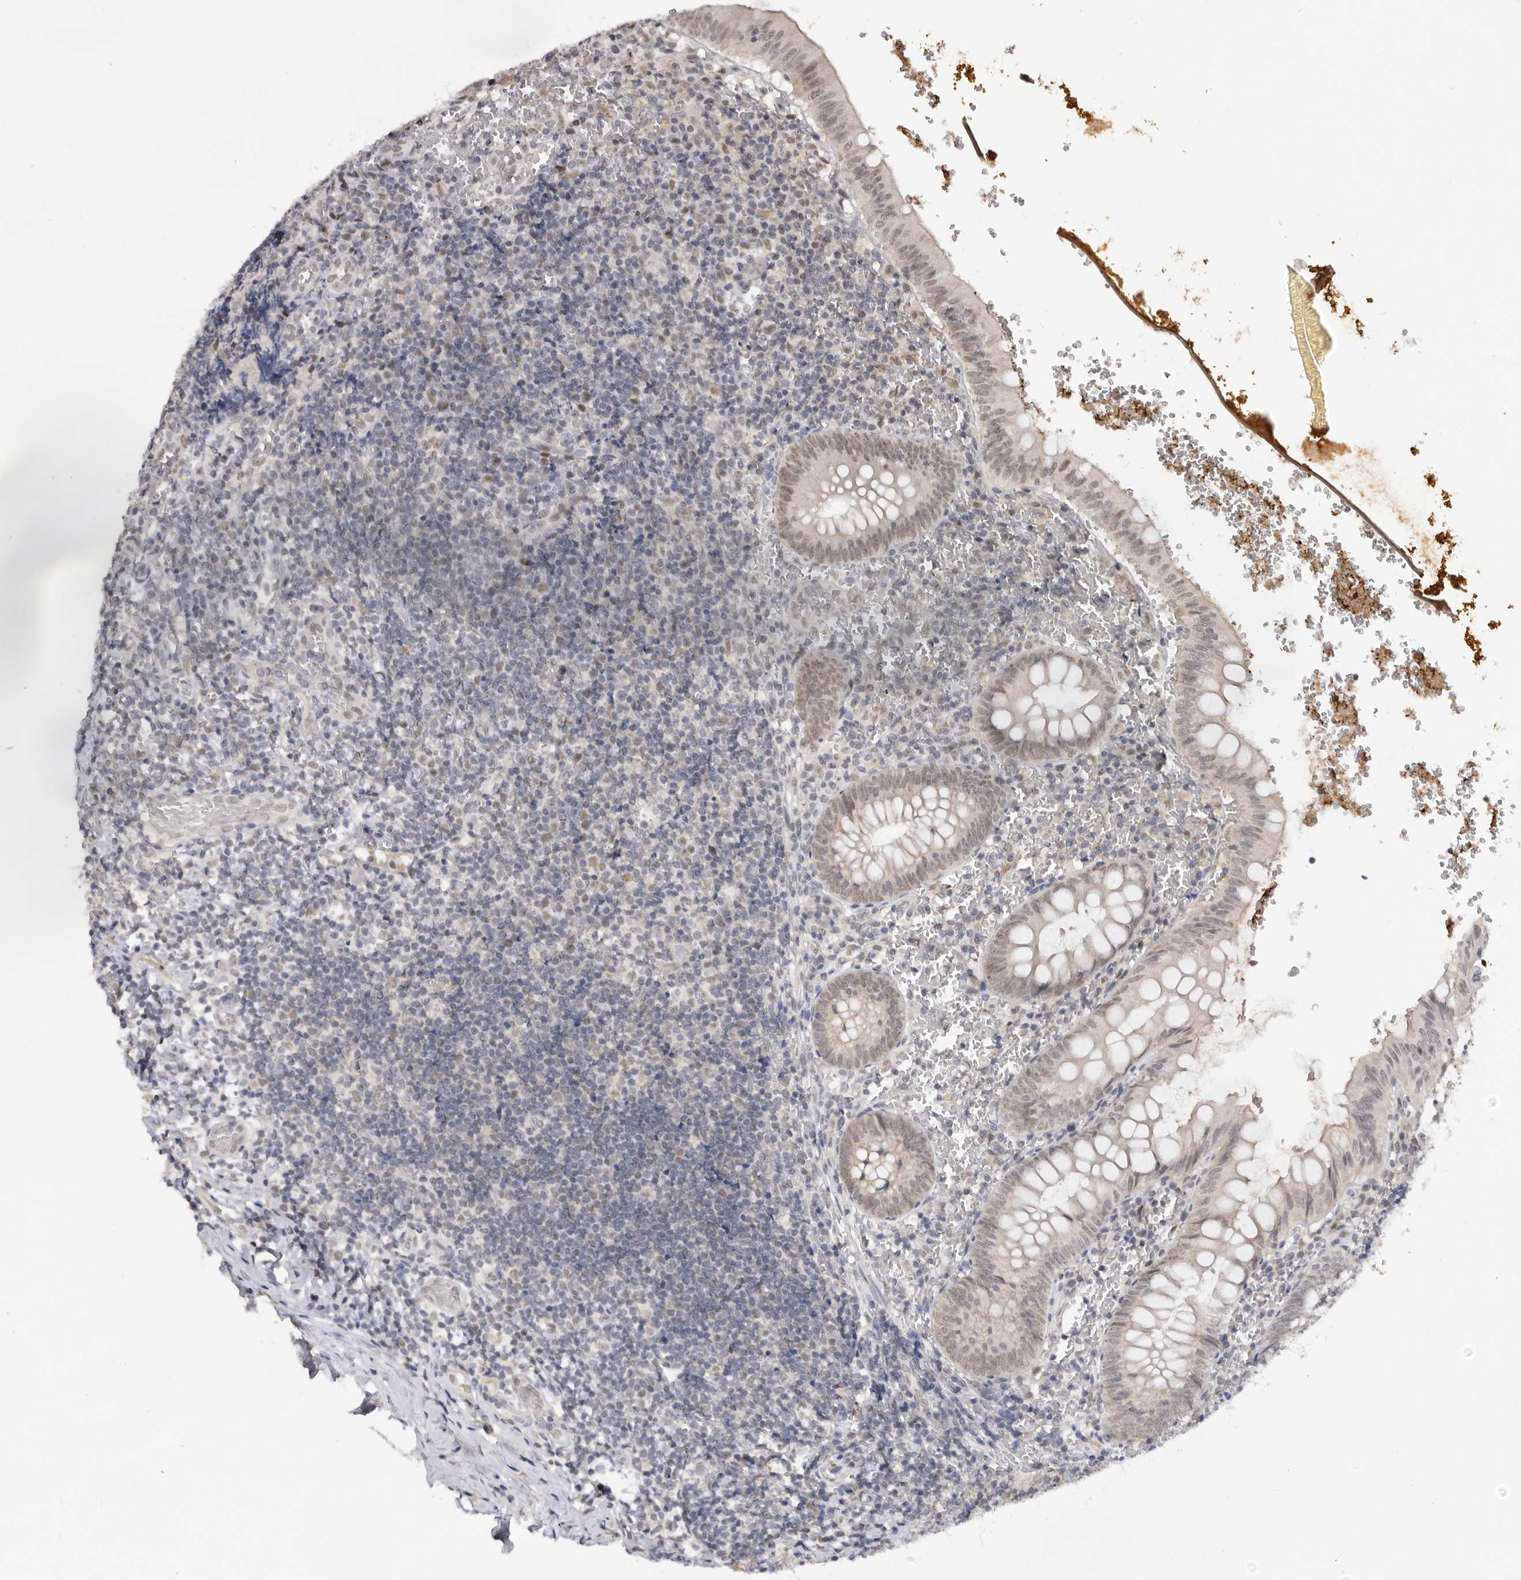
{"staining": {"intensity": "weak", "quantity": "25%-75%", "location": "nuclear"}, "tissue": "appendix", "cell_type": "Glandular cells", "image_type": "normal", "snomed": [{"axis": "morphology", "description": "Normal tissue, NOS"}, {"axis": "topography", "description": "Appendix"}], "caption": "Immunohistochemical staining of normal human appendix demonstrates weak nuclear protein staining in about 25%-75% of glandular cells. (IHC, brightfield microscopy, high magnification).", "gene": "BRCA2", "patient": {"sex": "male", "age": 8}}